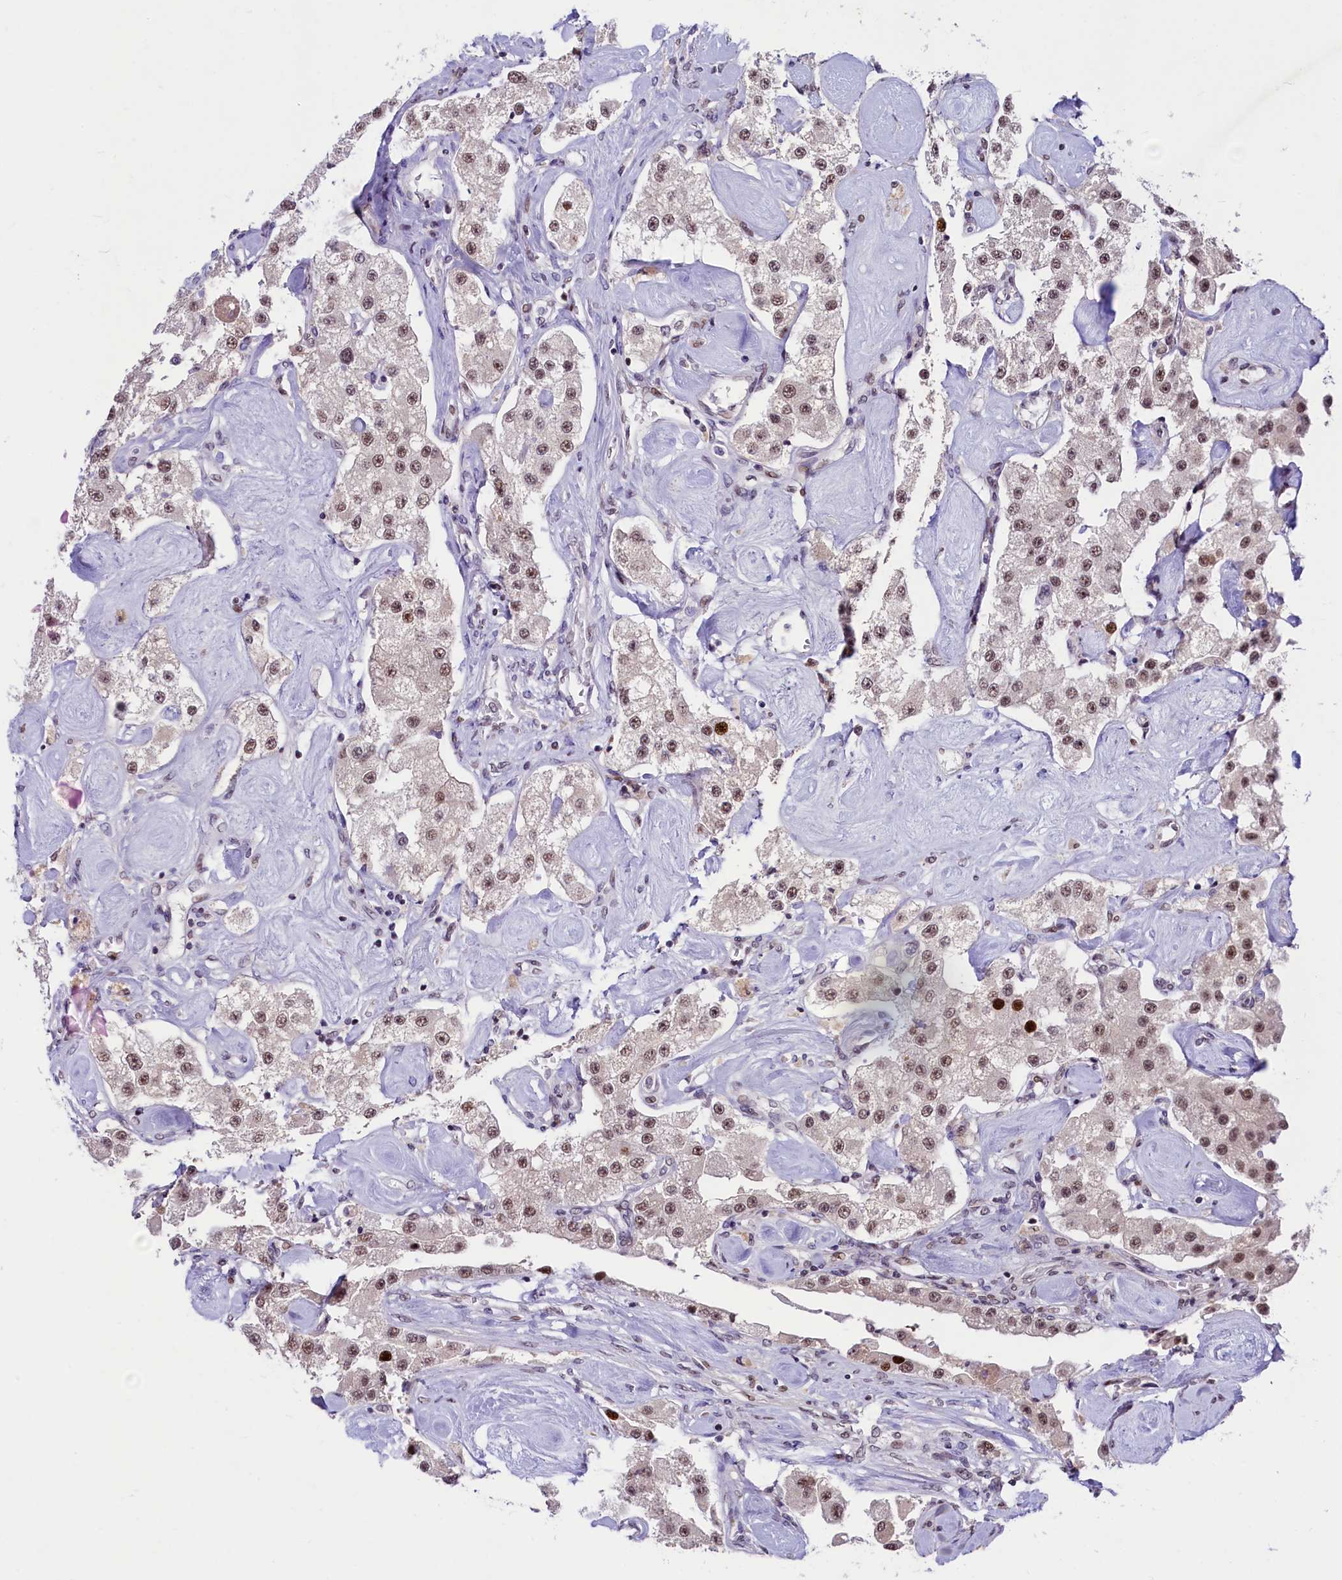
{"staining": {"intensity": "moderate", "quantity": ">75%", "location": "nuclear"}, "tissue": "carcinoid", "cell_type": "Tumor cells", "image_type": "cancer", "snomed": [{"axis": "morphology", "description": "Carcinoid, malignant, NOS"}, {"axis": "topography", "description": "Pancreas"}], "caption": "Immunohistochemistry (IHC) (DAB (3,3'-diaminobenzidine)) staining of carcinoid reveals moderate nuclear protein expression in approximately >75% of tumor cells. Using DAB (3,3'-diaminobenzidine) (brown) and hematoxylin (blue) stains, captured at high magnification using brightfield microscopy.", "gene": "ANKS3", "patient": {"sex": "male", "age": 41}}